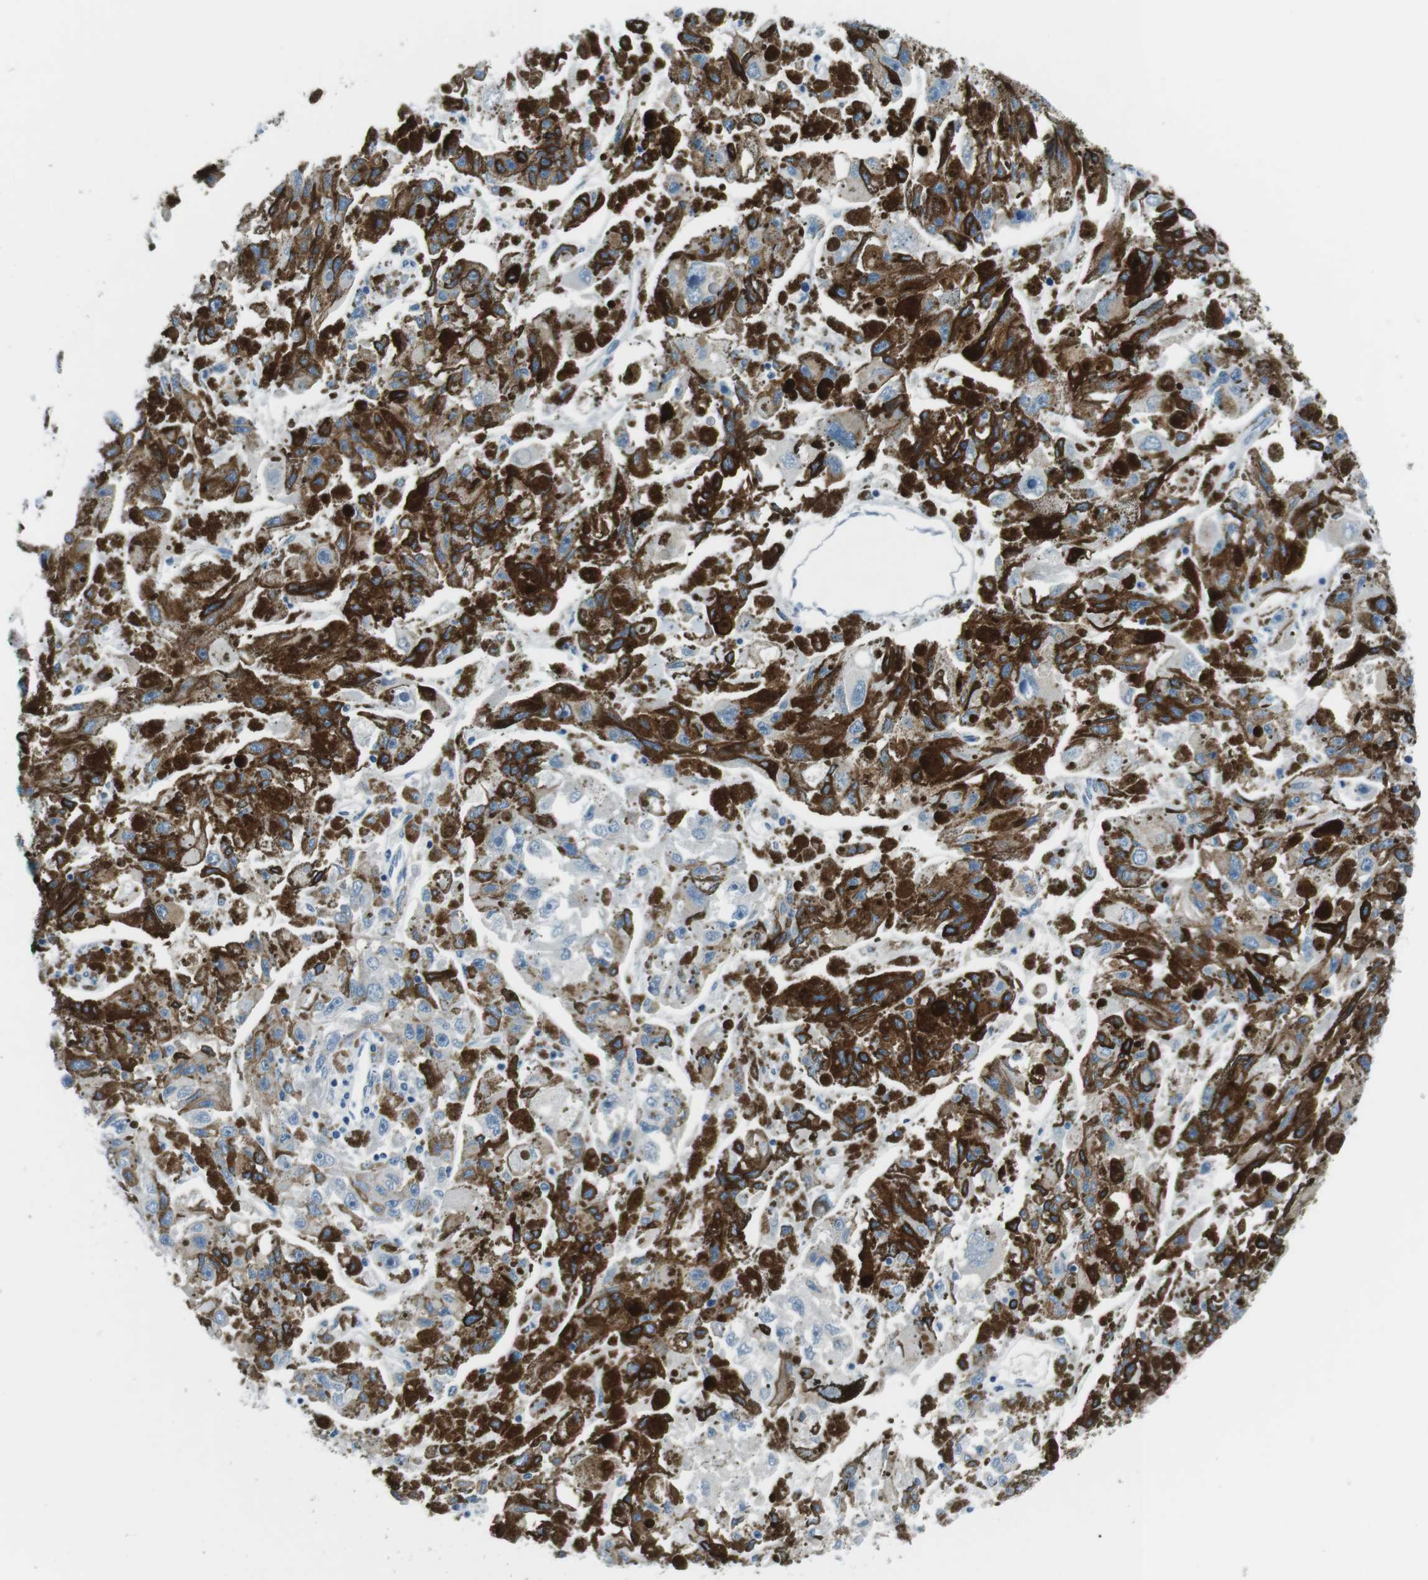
{"staining": {"intensity": "weak", "quantity": "25%-75%", "location": "cytoplasmic/membranous"}, "tissue": "melanoma", "cell_type": "Tumor cells", "image_type": "cancer", "snomed": [{"axis": "morphology", "description": "Malignant melanoma, NOS"}, {"axis": "topography", "description": "Skin"}], "caption": "Malignant melanoma stained with DAB (3,3'-diaminobenzidine) immunohistochemistry demonstrates low levels of weak cytoplasmic/membranous expression in approximately 25%-75% of tumor cells. (Stains: DAB in brown, nuclei in blue, Microscopy: brightfield microscopy at high magnification).", "gene": "CSF2RA", "patient": {"sex": "female", "age": 104}}